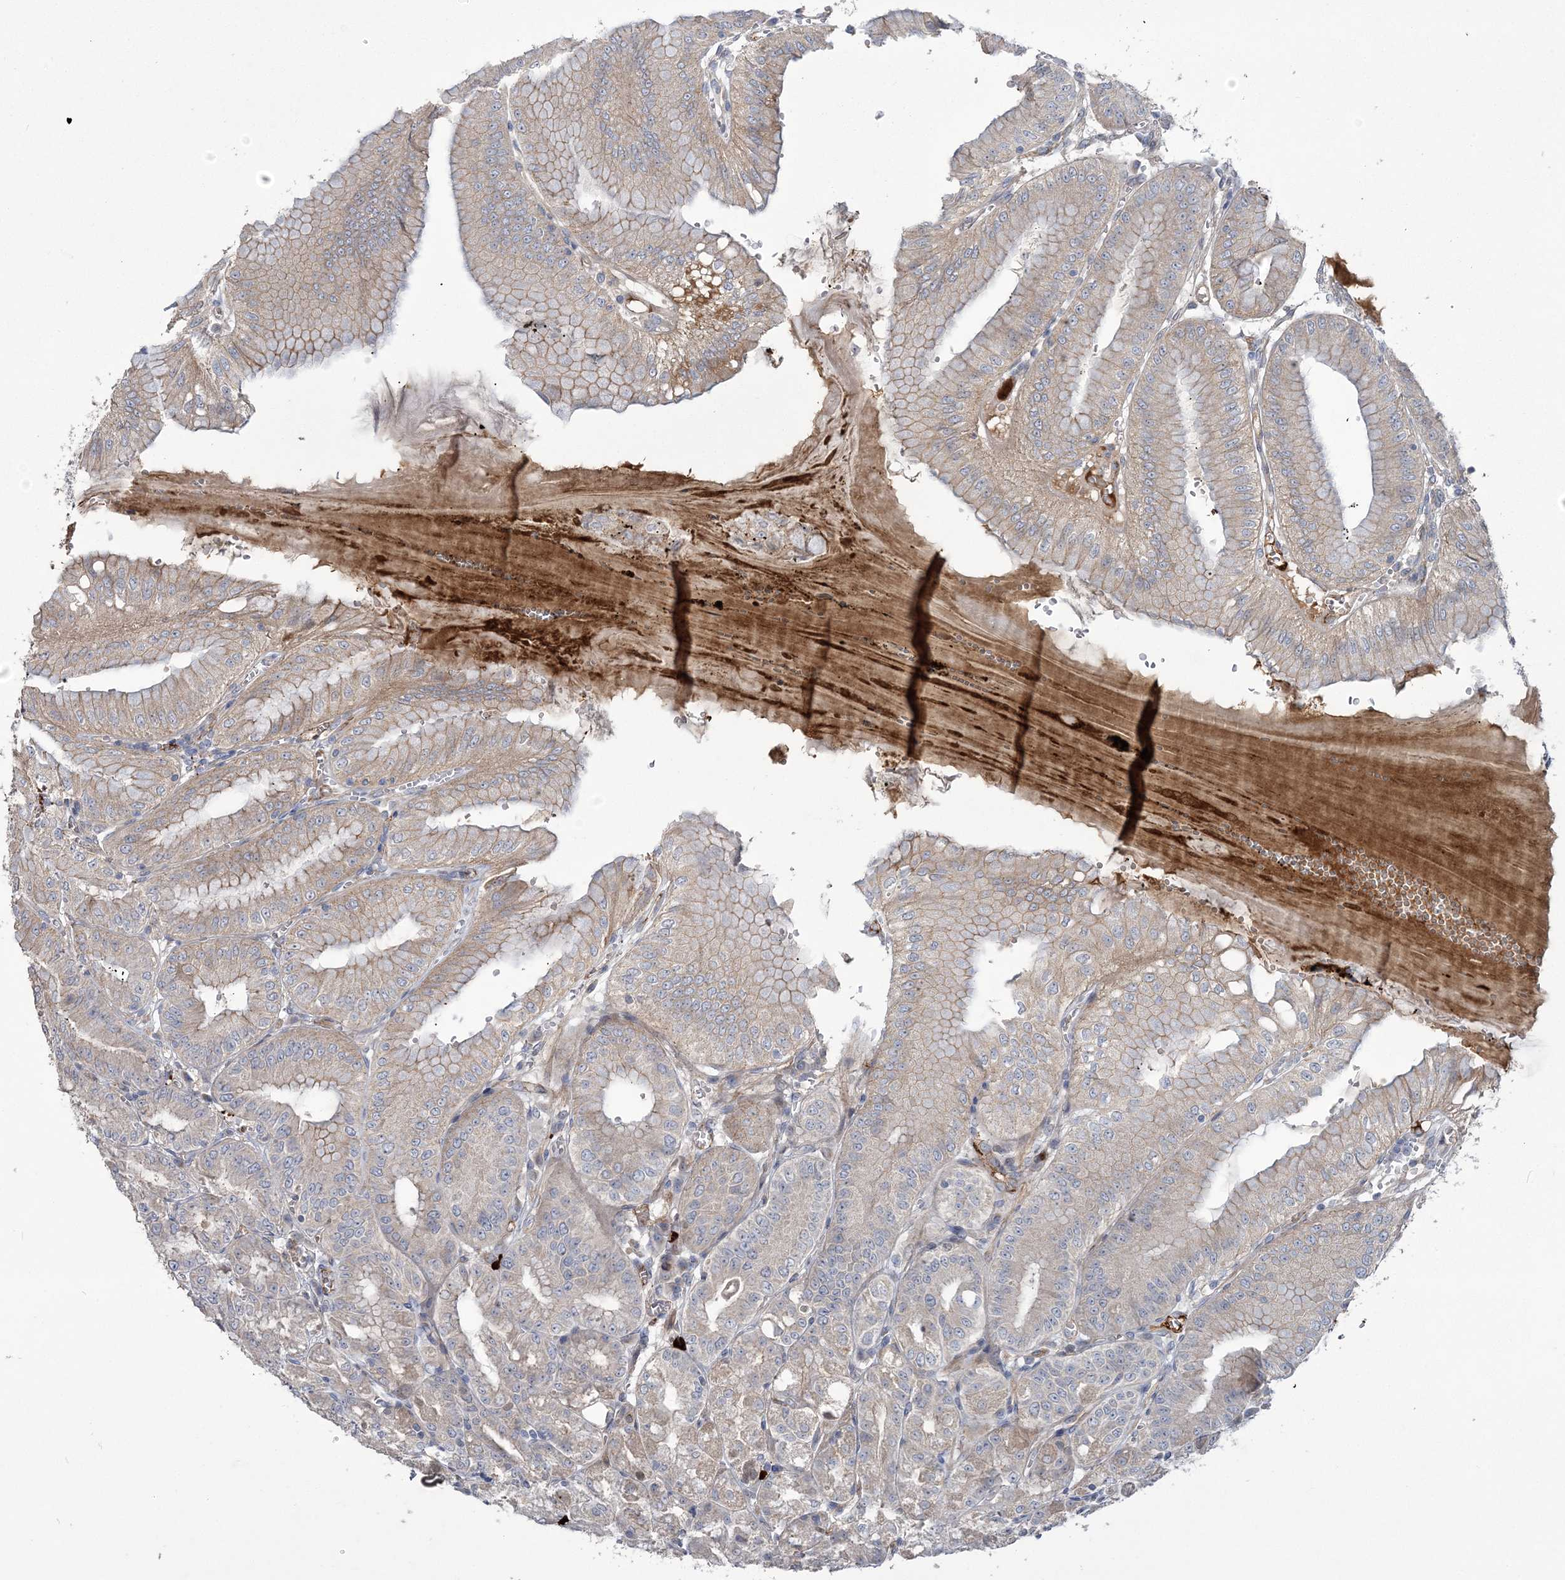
{"staining": {"intensity": "weak", "quantity": "25%-75%", "location": "cytoplasmic/membranous"}, "tissue": "stomach", "cell_type": "Glandular cells", "image_type": "normal", "snomed": [{"axis": "morphology", "description": "Normal tissue, NOS"}, {"axis": "topography", "description": "Stomach, lower"}], "caption": "Brown immunohistochemical staining in benign human stomach shows weak cytoplasmic/membranous staining in approximately 25%-75% of glandular cells.", "gene": "WBP1L", "patient": {"sex": "male", "age": 71}}